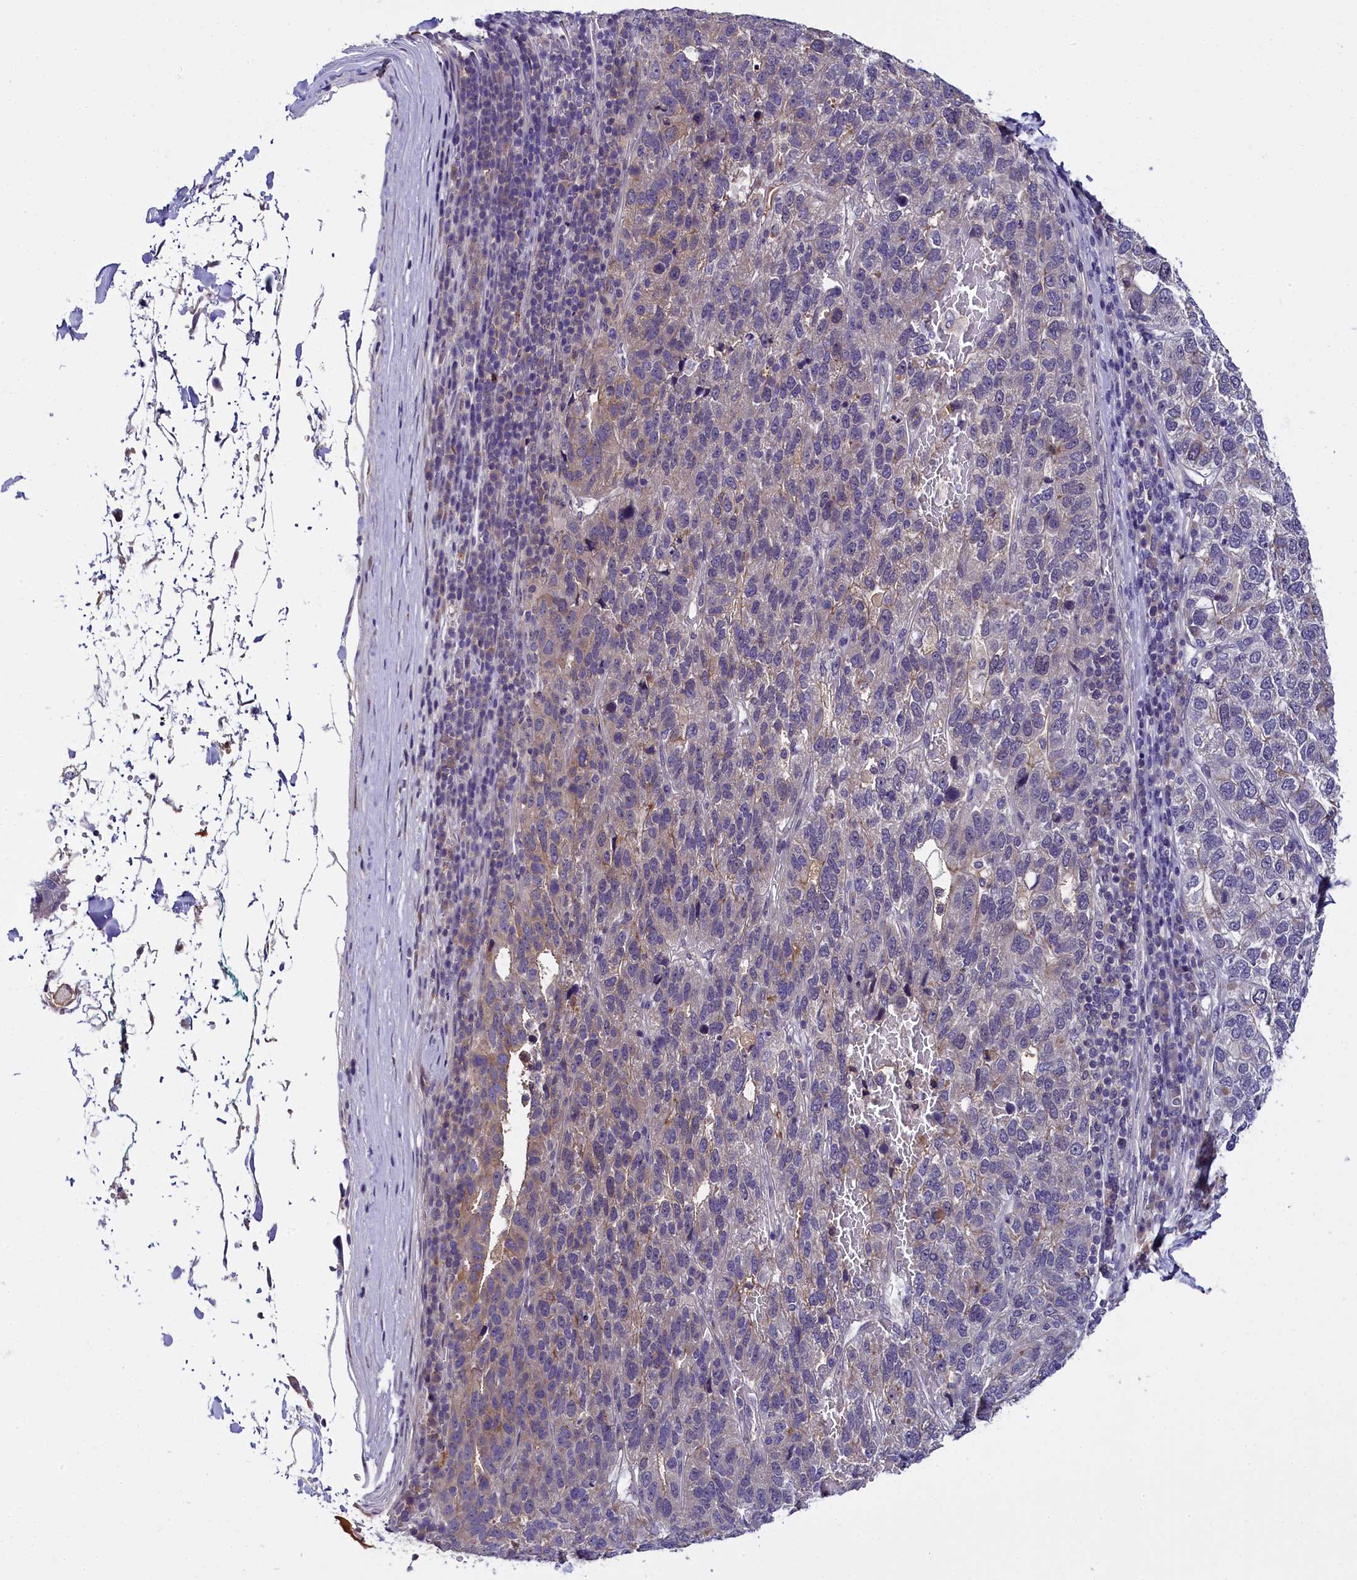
{"staining": {"intensity": "weak", "quantity": "25%-75%", "location": "cytoplasmic/membranous,nuclear"}, "tissue": "pancreatic cancer", "cell_type": "Tumor cells", "image_type": "cancer", "snomed": [{"axis": "morphology", "description": "Adenocarcinoma, NOS"}, {"axis": "topography", "description": "Pancreas"}], "caption": "Protein expression by immunohistochemistry (IHC) demonstrates weak cytoplasmic/membranous and nuclear expression in about 25%-75% of tumor cells in pancreatic adenocarcinoma.", "gene": "ENKD1", "patient": {"sex": "female", "age": 61}}